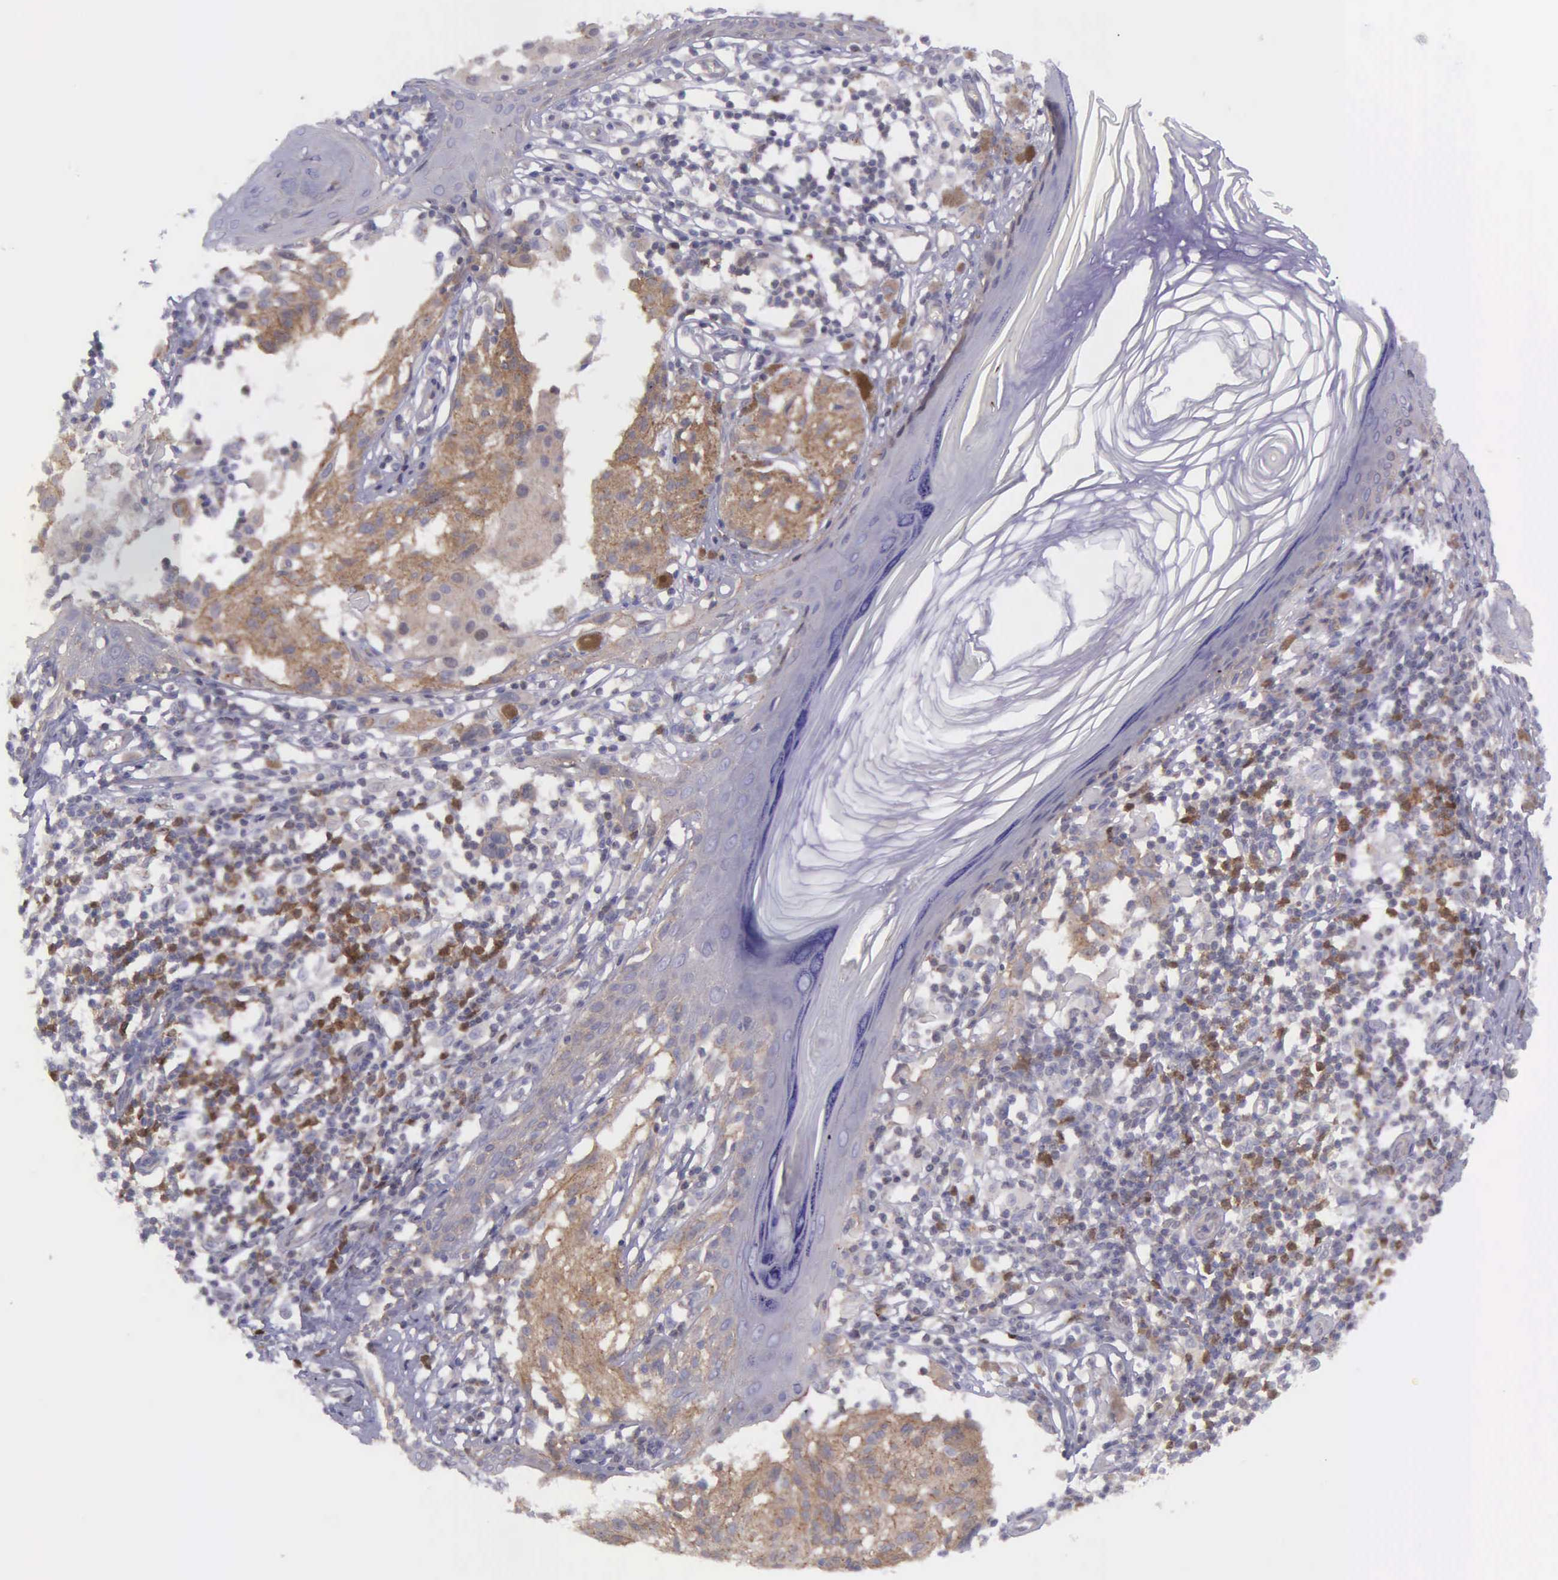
{"staining": {"intensity": "weak", "quantity": ">75%", "location": "cytoplasmic/membranous"}, "tissue": "melanoma", "cell_type": "Tumor cells", "image_type": "cancer", "snomed": [{"axis": "morphology", "description": "Malignant melanoma, NOS"}, {"axis": "topography", "description": "Skin"}], "caption": "Protein staining by IHC reveals weak cytoplasmic/membranous staining in approximately >75% of tumor cells in melanoma.", "gene": "MICAL3", "patient": {"sex": "male", "age": 36}}